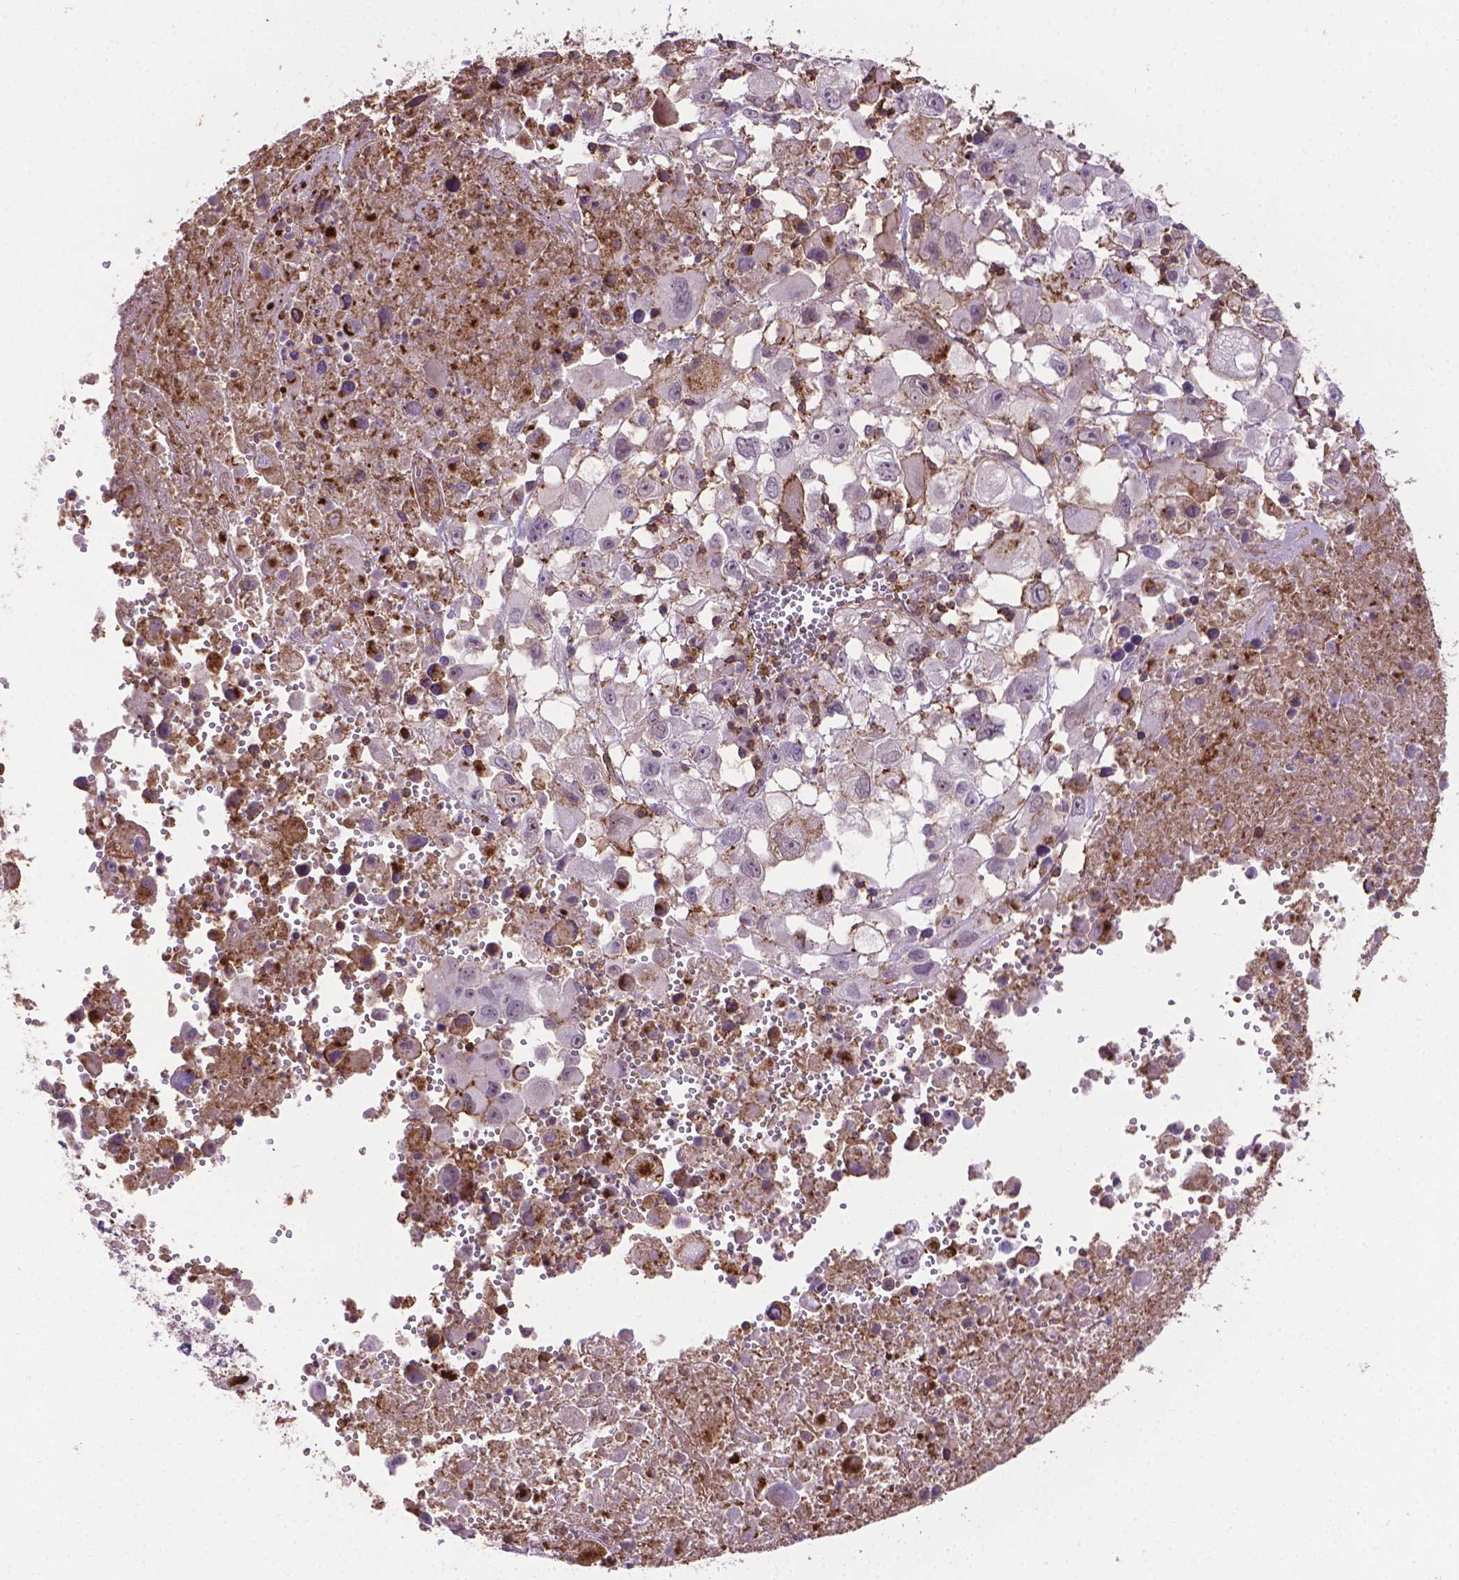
{"staining": {"intensity": "negative", "quantity": "none", "location": "none"}, "tissue": "melanoma", "cell_type": "Tumor cells", "image_type": "cancer", "snomed": [{"axis": "morphology", "description": "Malignant melanoma, Metastatic site"}, {"axis": "topography", "description": "Soft tissue"}], "caption": "This is a histopathology image of immunohistochemistry (IHC) staining of malignant melanoma (metastatic site), which shows no staining in tumor cells.", "gene": "ACAD10", "patient": {"sex": "male", "age": 50}}